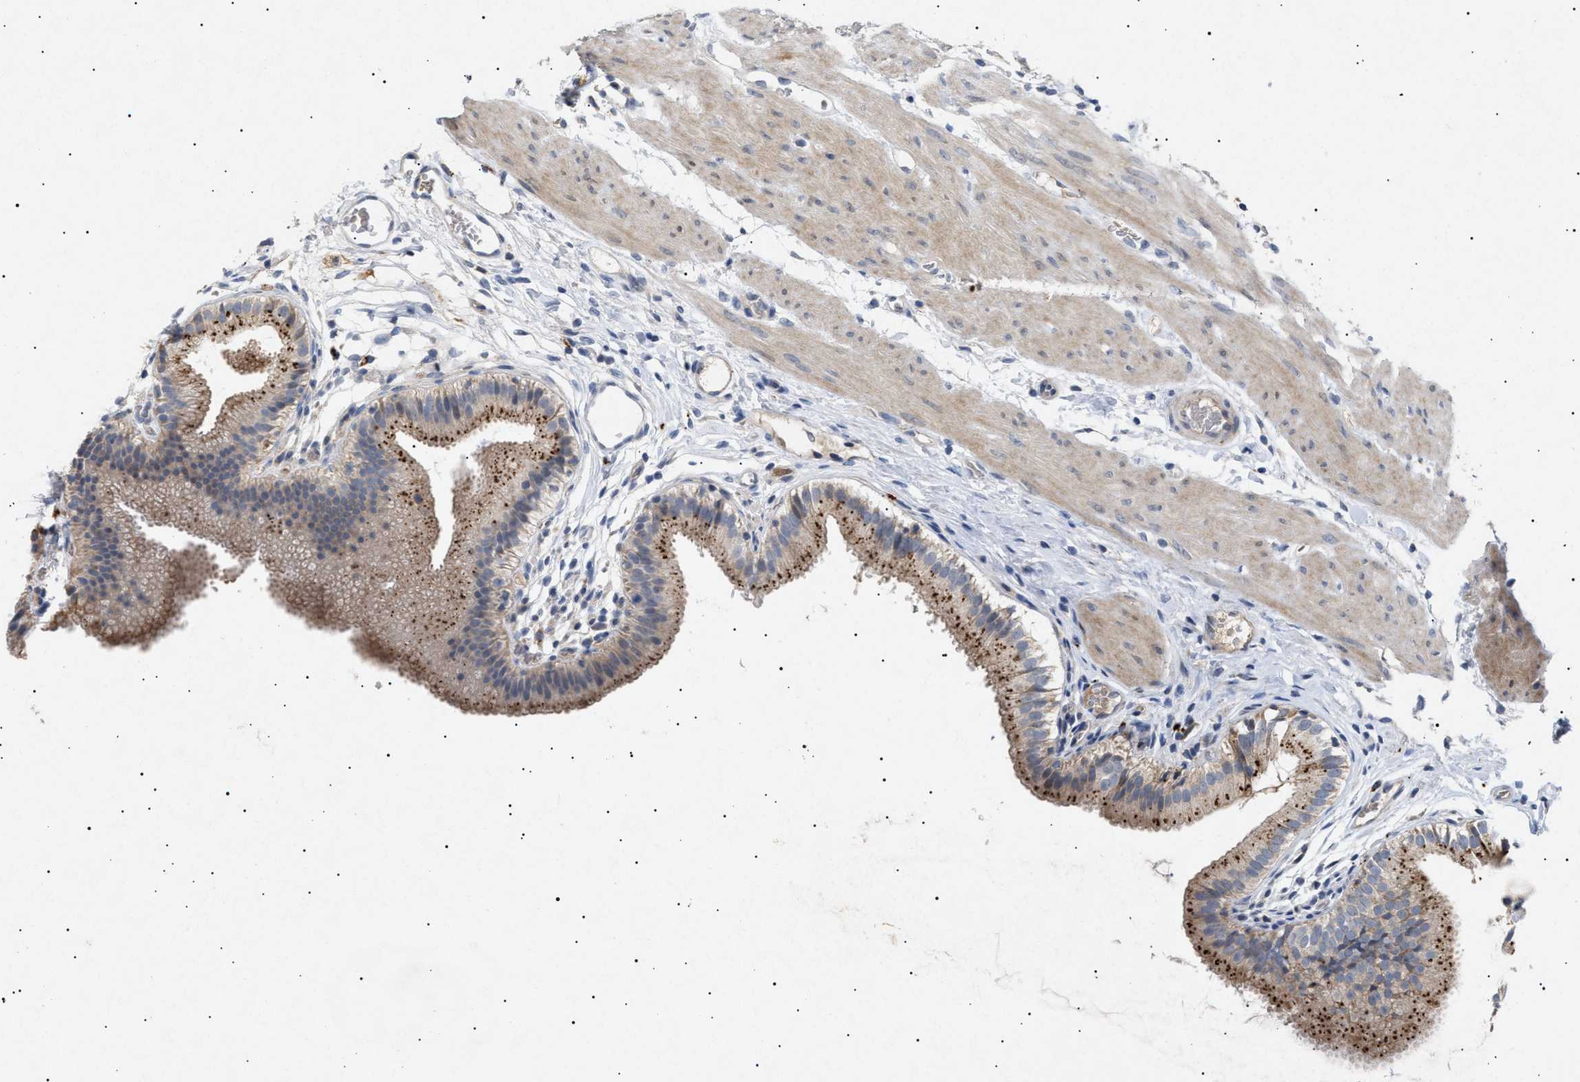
{"staining": {"intensity": "strong", "quantity": ">75%", "location": "cytoplasmic/membranous"}, "tissue": "gallbladder", "cell_type": "Glandular cells", "image_type": "normal", "snomed": [{"axis": "morphology", "description": "Normal tissue, NOS"}, {"axis": "topography", "description": "Gallbladder"}], "caption": "The immunohistochemical stain labels strong cytoplasmic/membranous staining in glandular cells of unremarkable gallbladder. (IHC, brightfield microscopy, high magnification).", "gene": "SIRT5", "patient": {"sex": "female", "age": 26}}